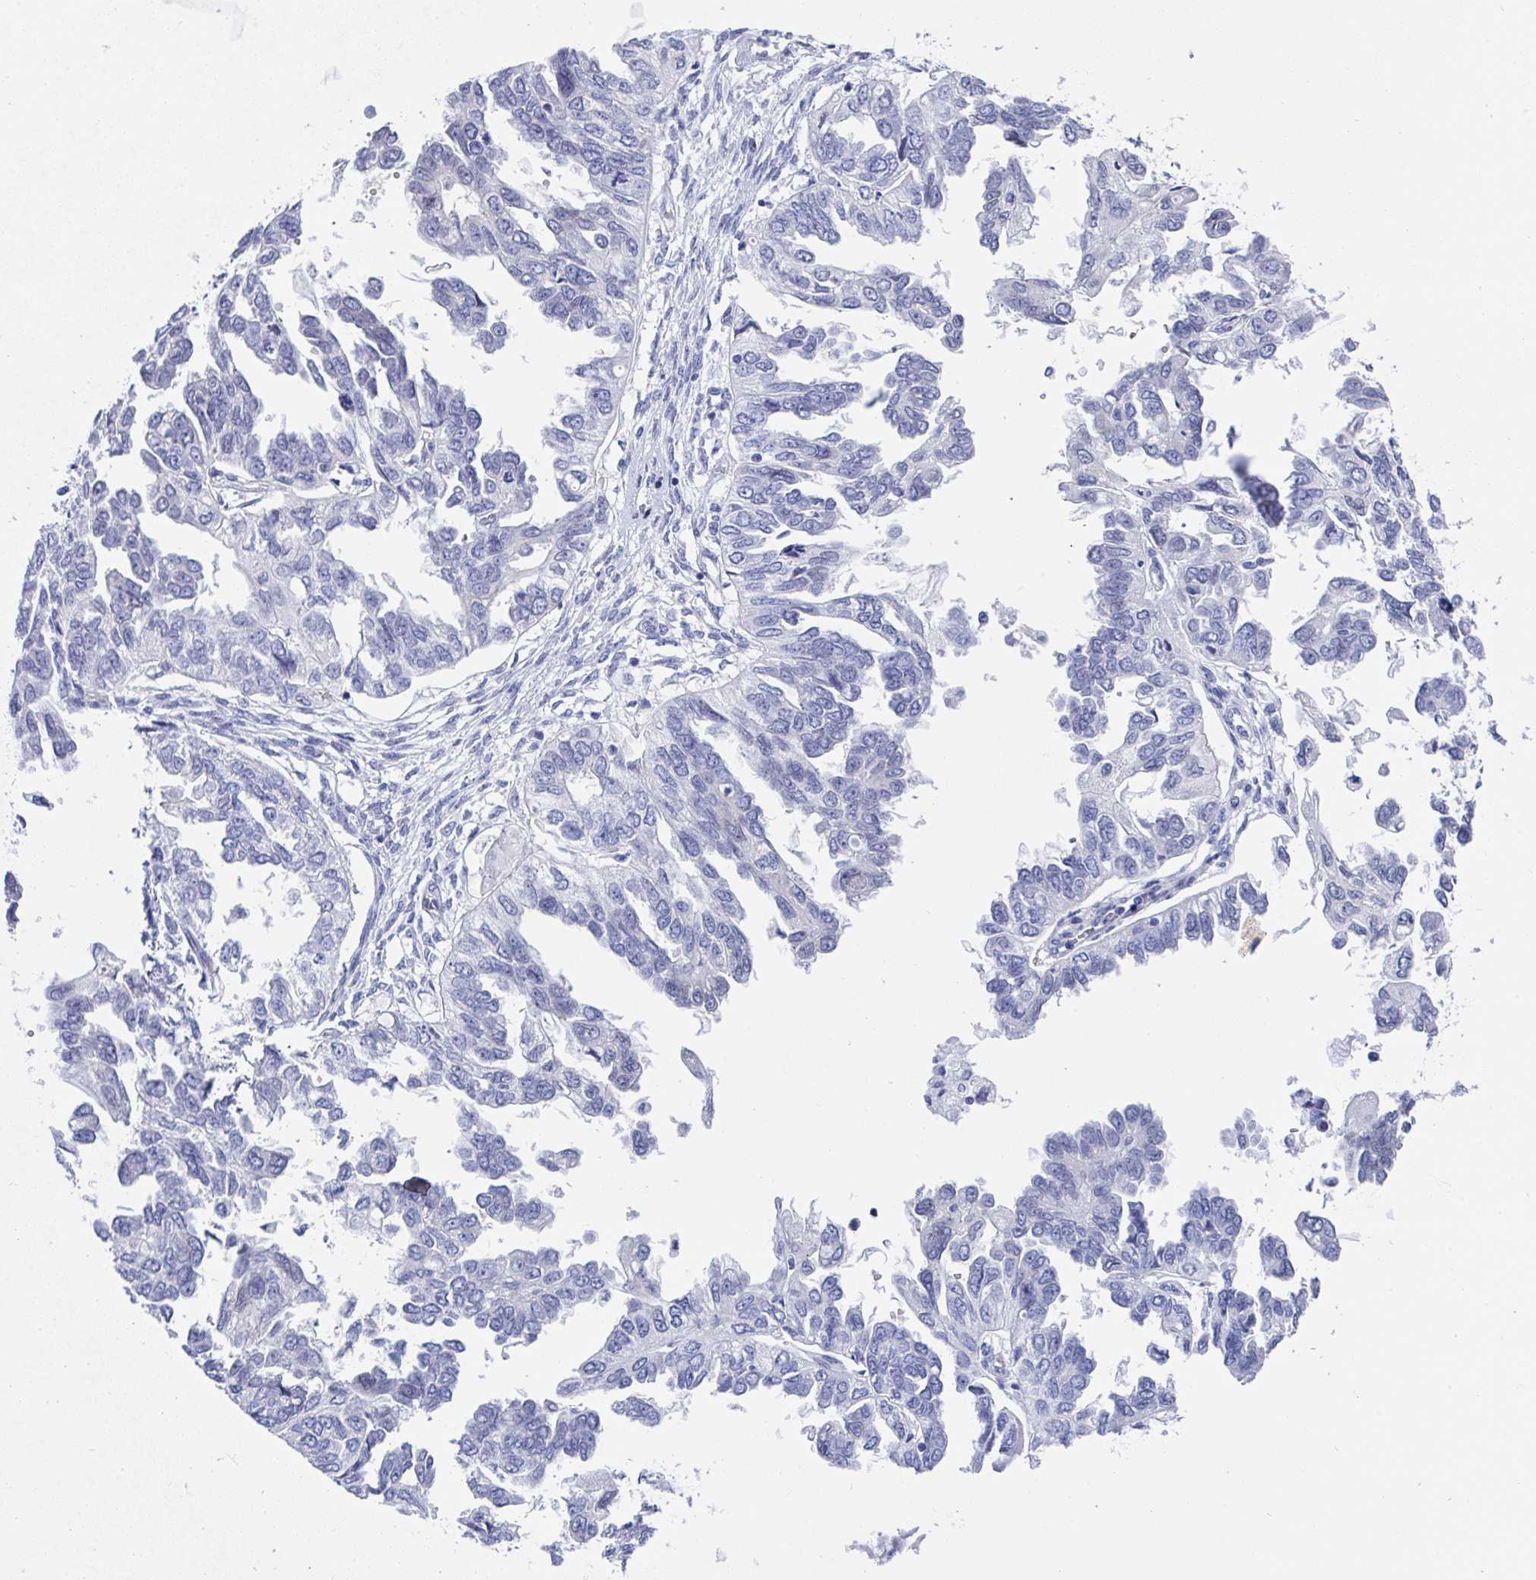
{"staining": {"intensity": "negative", "quantity": "none", "location": "none"}, "tissue": "ovarian cancer", "cell_type": "Tumor cells", "image_type": "cancer", "snomed": [{"axis": "morphology", "description": "Cystadenocarcinoma, serous, NOS"}, {"axis": "topography", "description": "Ovary"}], "caption": "DAB immunohistochemical staining of human ovarian cancer demonstrates no significant positivity in tumor cells.", "gene": "MFSD4A", "patient": {"sex": "female", "age": 53}}